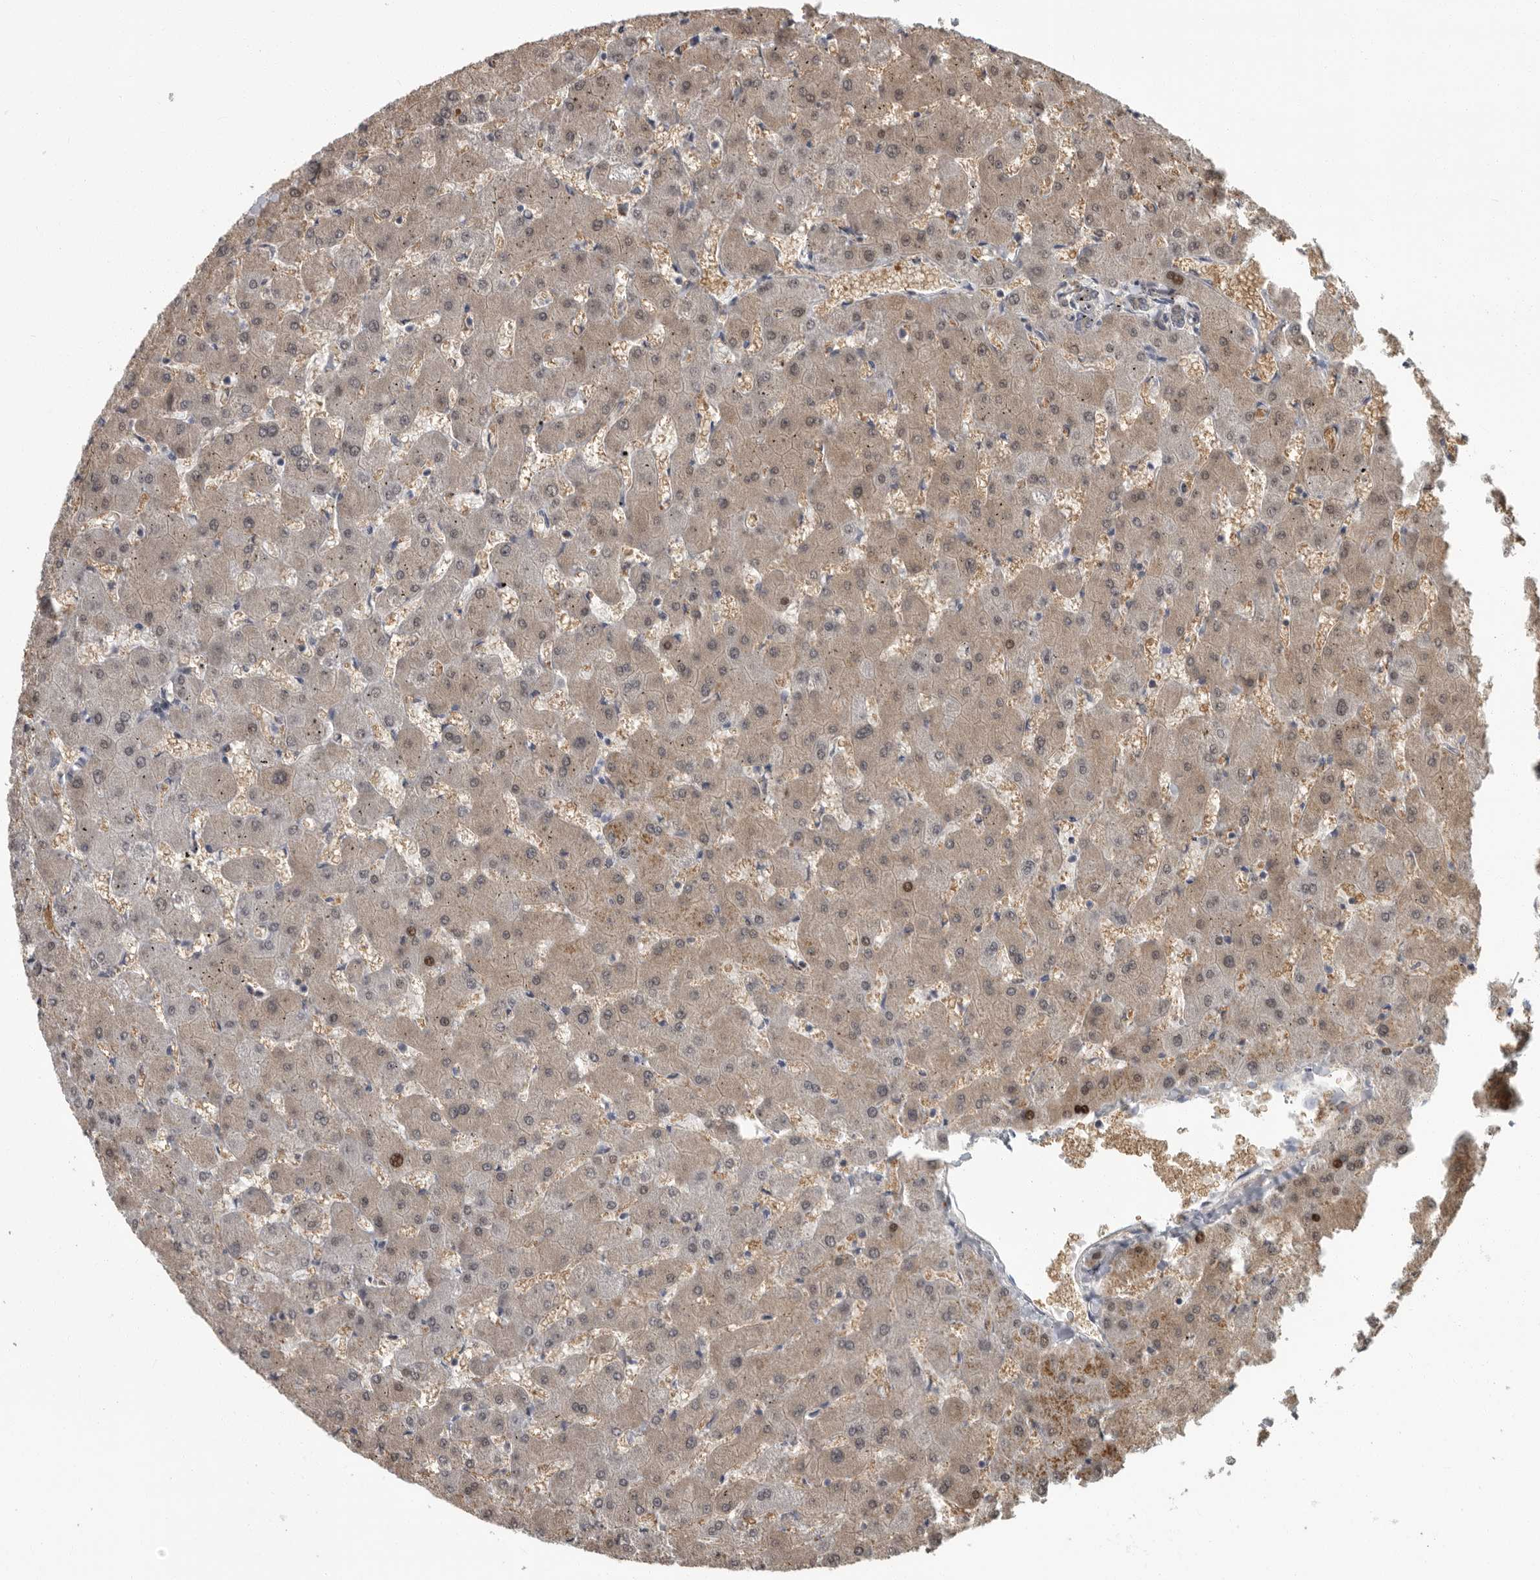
{"staining": {"intensity": "negative", "quantity": "none", "location": "none"}, "tissue": "liver", "cell_type": "Cholangiocytes", "image_type": "normal", "snomed": [{"axis": "morphology", "description": "Normal tissue, NOS"}, {"axis": "topography", "description": "Liver"}], "caption": "Unremarkable liver was stained to show a protein in brown. There is no significant expression in cholangiocytes.", "gene": "PDE7A", "patient": {"sex": "female", "age": 63}}